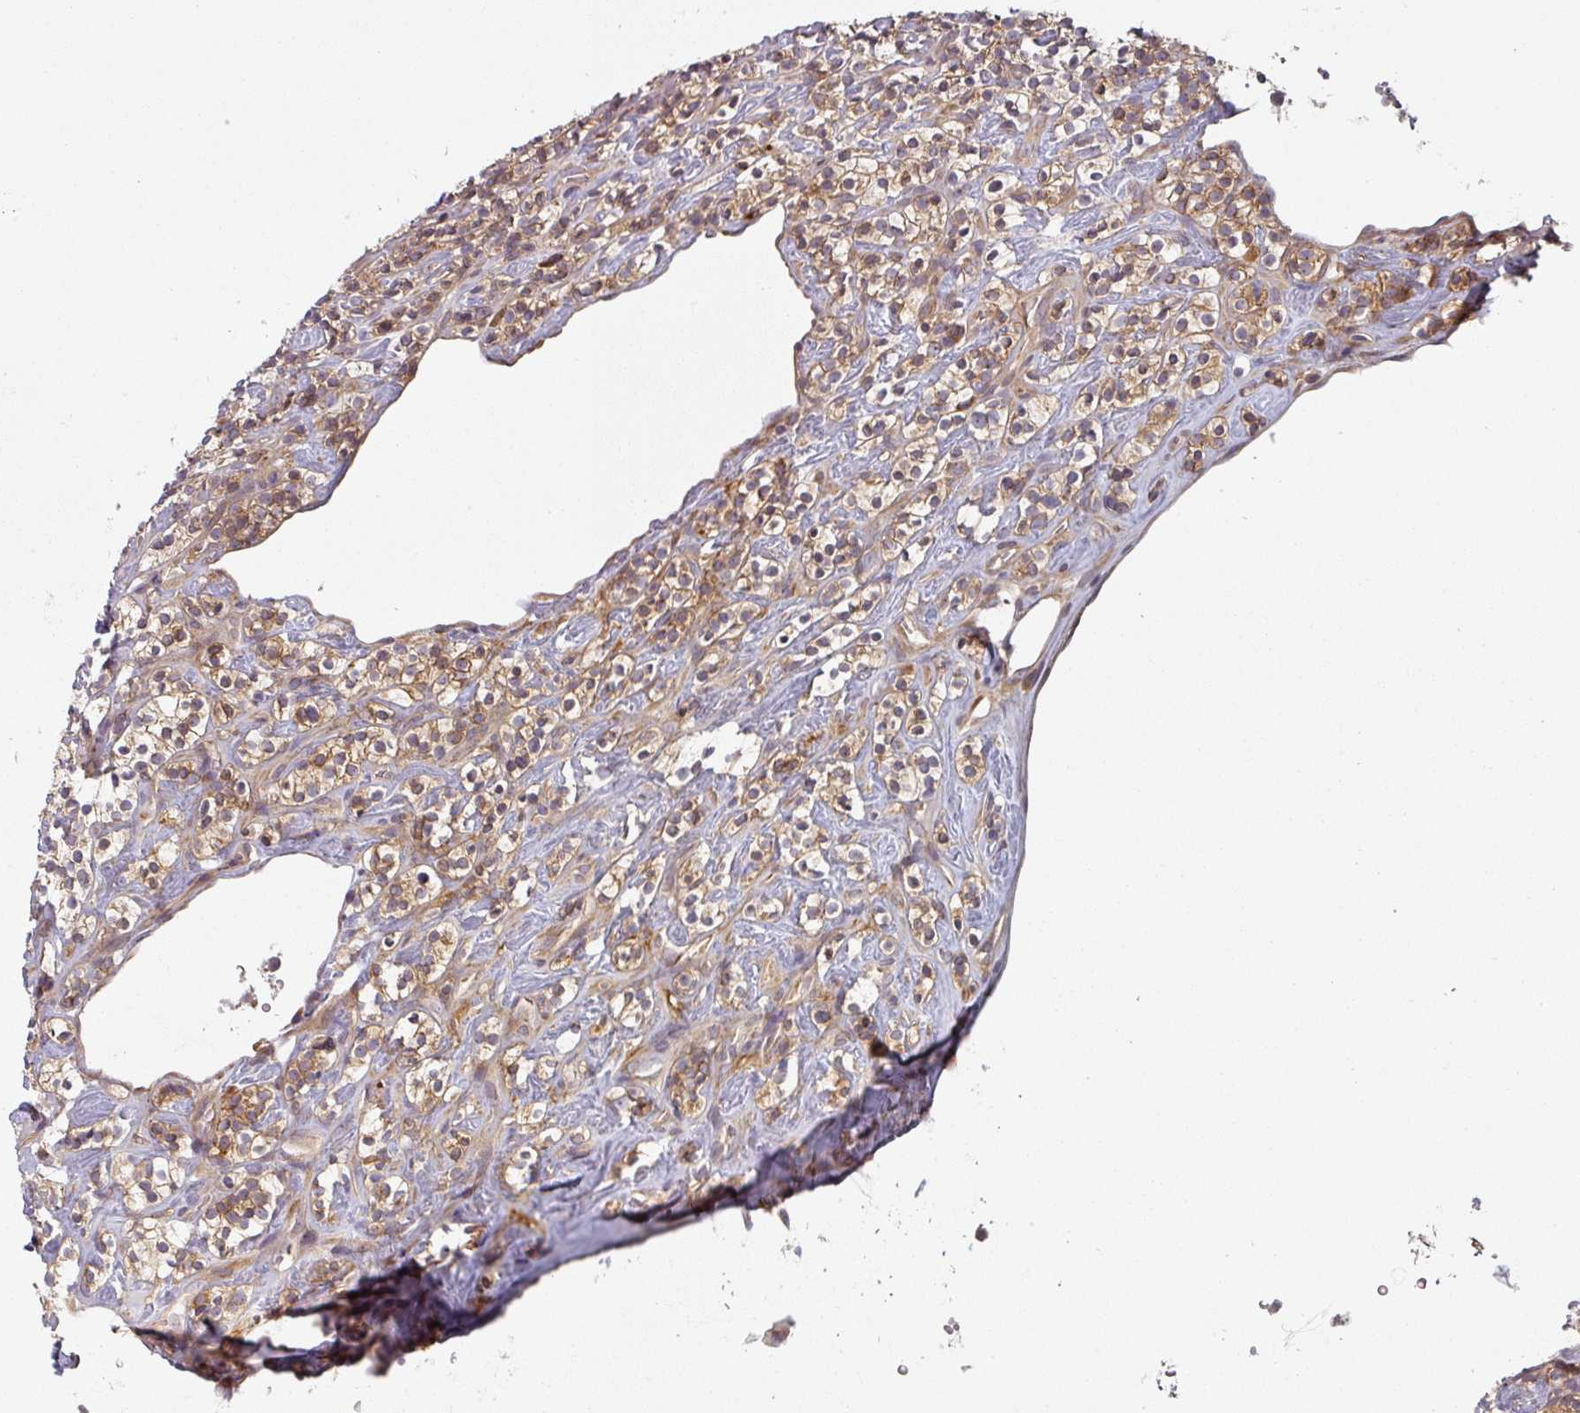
{"staining": {"intensity": "moderate", "quantity": ">75%", "location": "cytoplasmic/membranous"}, "tissue": "renal cancer", "cell_type": "Tumor cells", "image_type": "cancer", "snomed": [{"axis": "morphology", "description": "Adenocarcinoma, NOS"}, {"axis": "topography", "description": "Kidney"}], "caption": "Protein staining by immunohistochemistry reveals moderate cytoplasmic/membranous staining in about >75% of tumor cells in renal cancer (adenocarcinoma).", "gene": "TAPT1", "patient": {"sex": "male", "age": 77}}